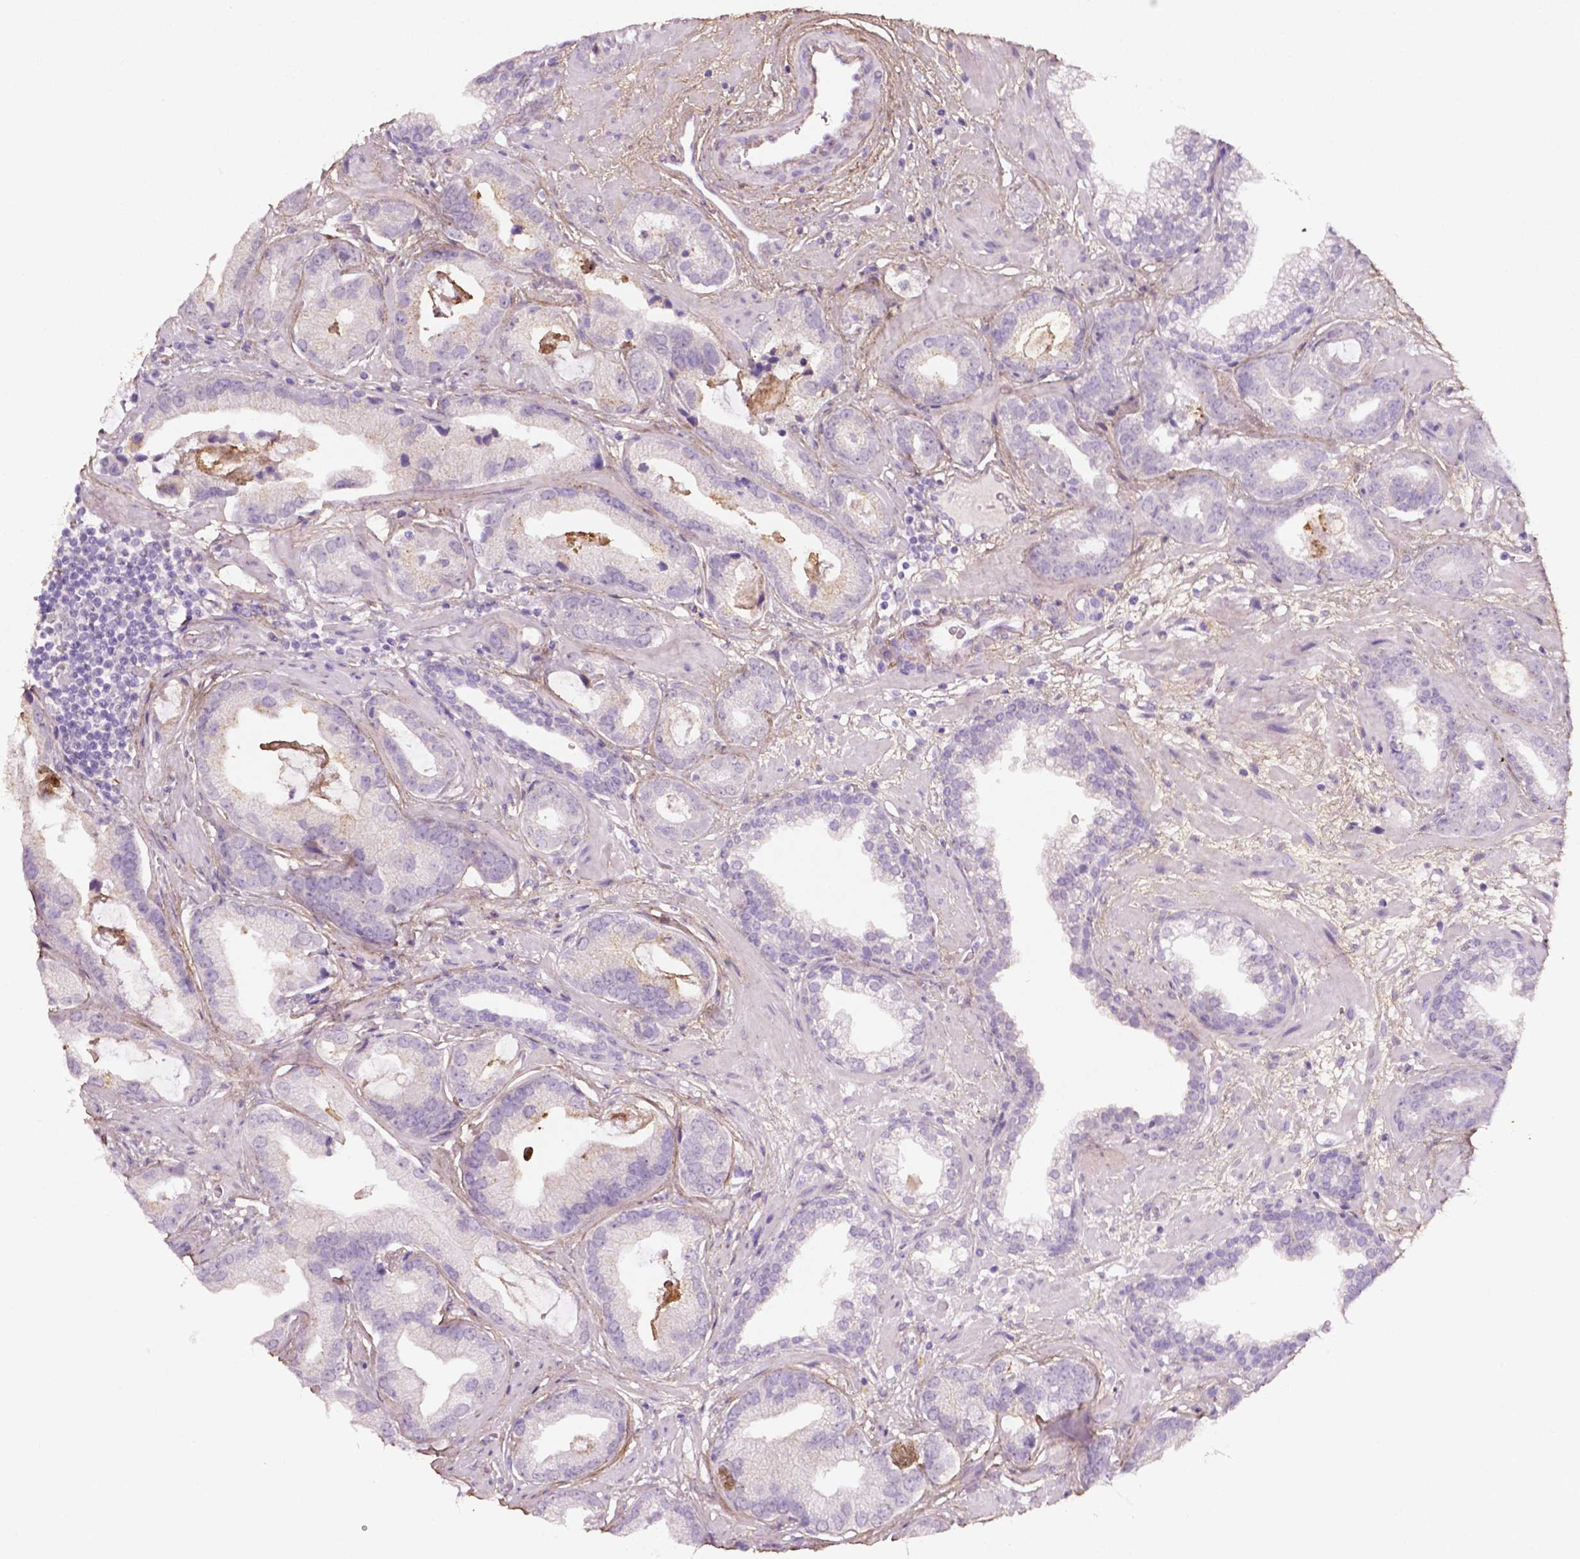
{"staining": {"intensity": "negative", "quantity": "none", "location": "none"}, "tissue": "prostate cancer", "cell_type": "Tumor cells", "image_type": "cancer", "snomed": [{"axis": "morphology", "description": "Adenocarcinoma, Low grade"}, {"axis": "topography", "description": "Prostate"}], "caption": "Low-grade adenocarcinoma (prostate) was stained to show a protein in brown. There is no significant expression in tumor cells.", "gene": "DLG2", "patient": {"sex": "male", "age": 62}}